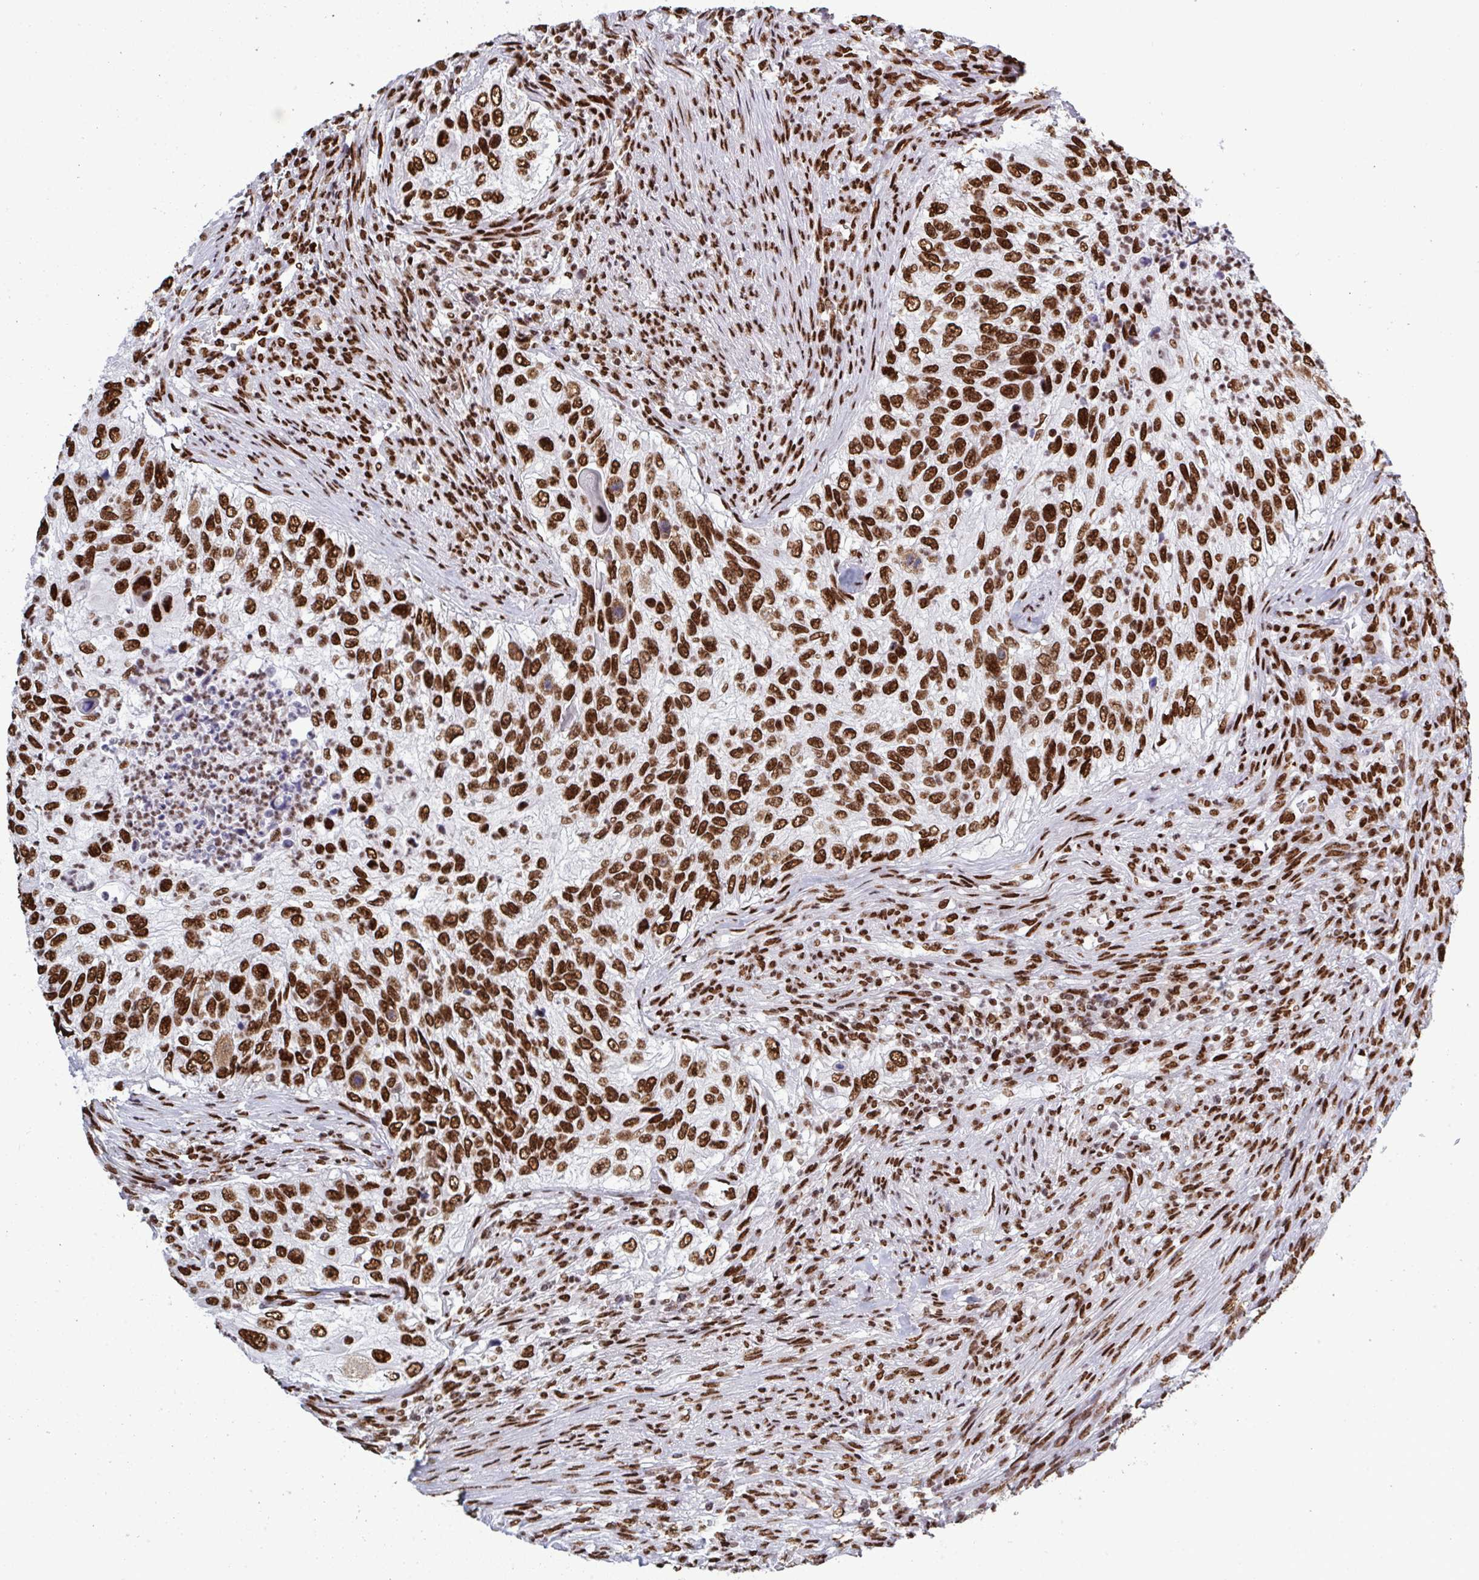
{"staining": {"intensity": "strong", "quantity": ">75%", "location": "nuclear"}, "tissue": "urothelial cancer", "cell_type": "Tumor cells", "image_type": "cancer", "snomed": [{"axis": "morphology", "description": "Urothelial carcinoma, High grade"}, {"axis": "topography", "description": "Urinary bladder"}], "caption": "Tumor cells reveal high levels of strong nuclear staining in approximately >75% of cells in urothelial carcinoma (high-grade). The staining was performed using DAB (3,3'-diaminobenzidine) to visualize the protein expression in brown, while the nuclei were stained in blue with hematoxylin (Magnification: 20x).", "gene": "ZNF607", "patient": {"sex": "female", "age": 60}}